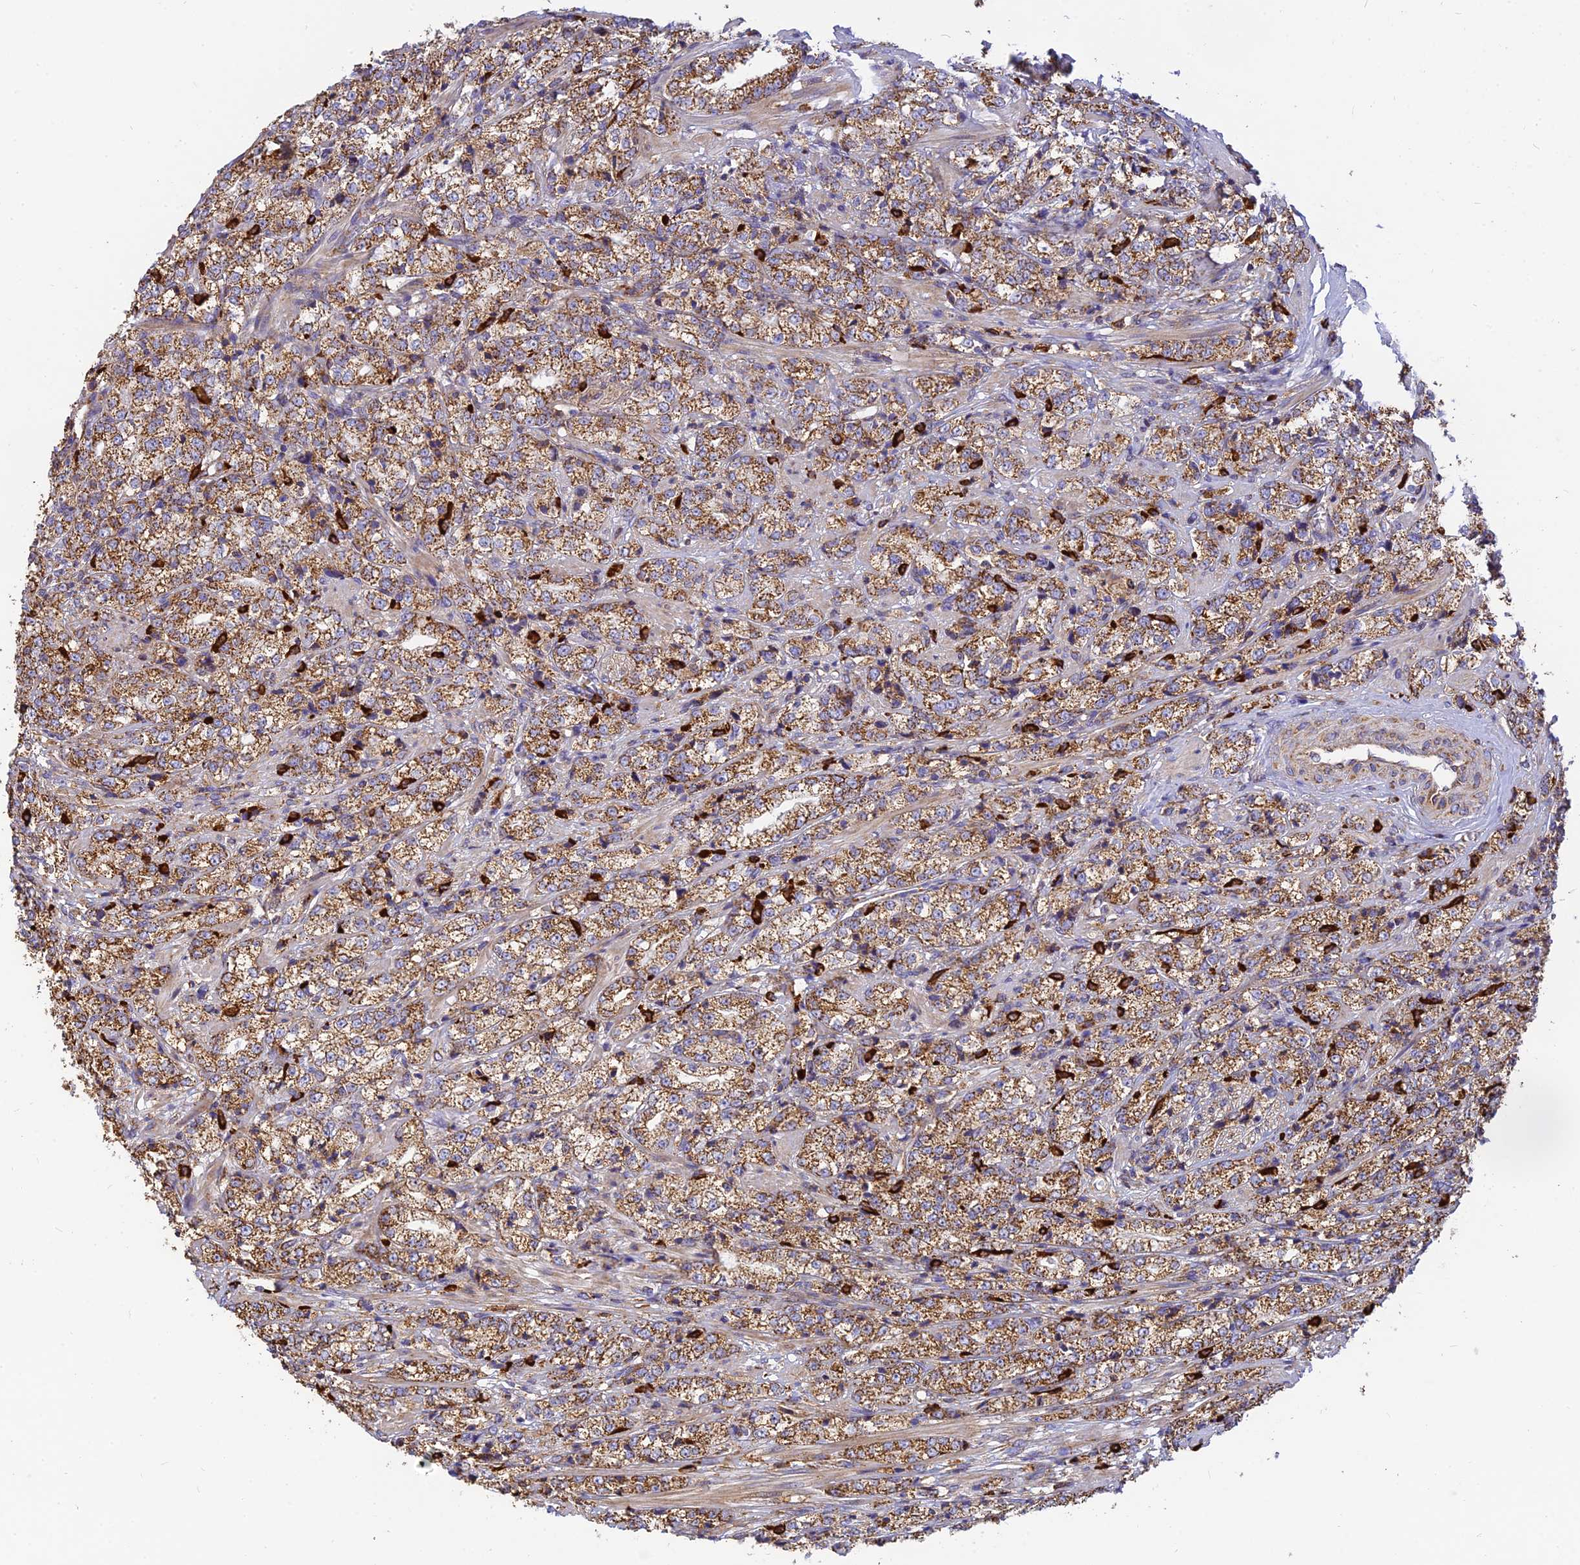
{"staining": {"intensity": "strong", "quantity": ">75%", "location": "cytoplasmic/membranous"}, "tissue": "prostate cancer", "cell_type": "Tumor cells", "image_type": "cancer", "snomed": [{"axis": "morphology", "description": "Adenocarcinoma, High grade"}, {"axis": "topography", "description": "Prostate"}], "caption": "The image exhibits immunohistochemical staining of prostate cancer. There is strong cytoplasmic/membranous staining is present in approximately >75% of tumor cells.", "gene": "THUMPD2", "patient": {"sex": "male", "age": 69}}